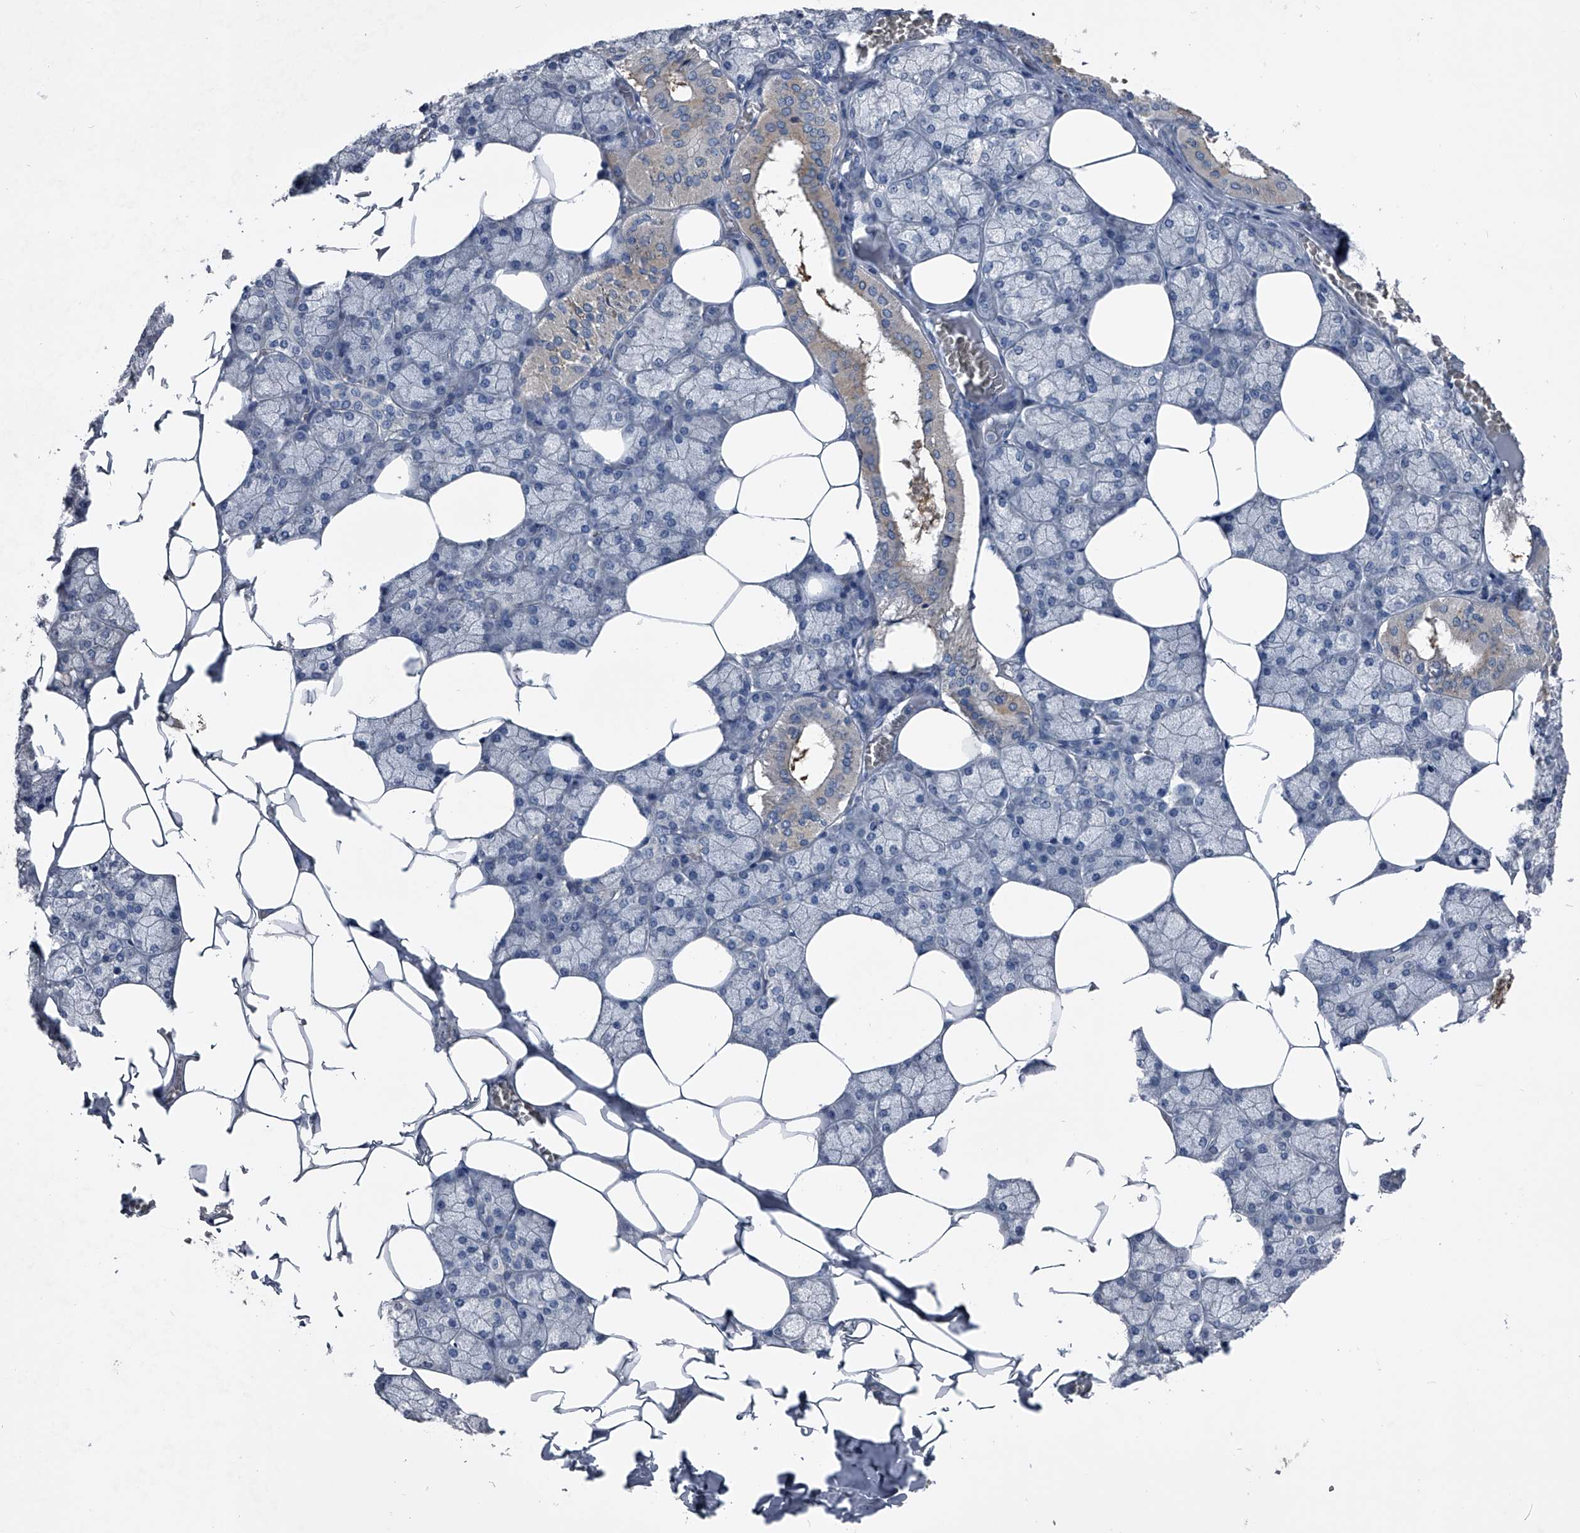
{"staining": {"intensity": "weak", "quantity": "<25%", "location": "cytoplasmic/membranous"}, "tissue": "salivary gland", "cell_type": "Glandular cells", "image_type": "normal", "snomed": [{"axis": "morphology", "description": "Normal tissue, NOS"}, {"axis": "topography", "description": "Salivary gland"}], "caption": "The image demonstrates no staining of glandular cells in normal salivary gland.", "gene": "KIF13A", "patient": {"sex": "male", "age": 62}}